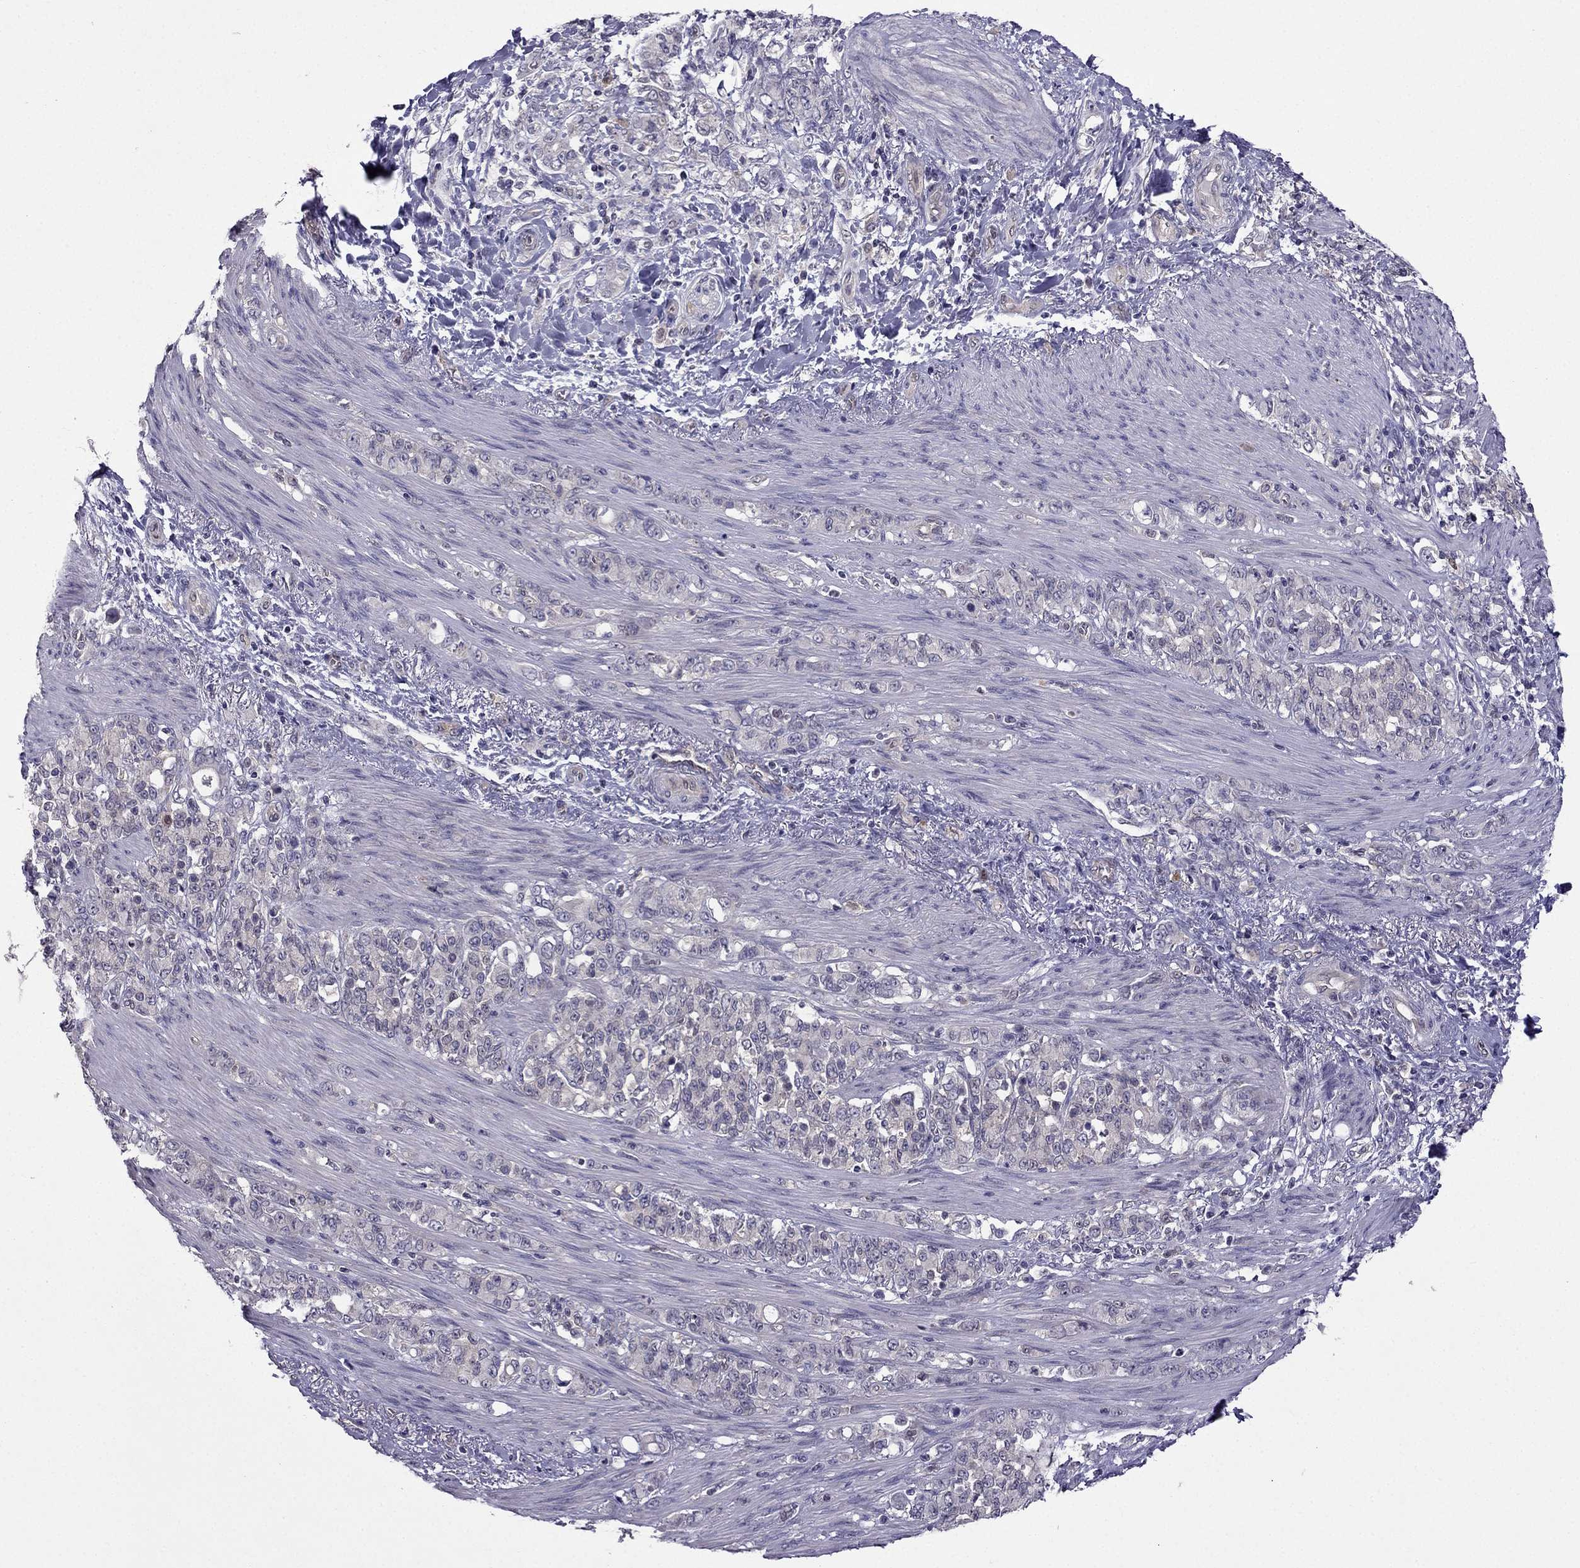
{"staining": {"intensity": "negative", "quantity": "none", "location": "none"}, "tissue": "stomach cancer", "cell_type": "Tumor cells", "image_type": "cancer", "snomed": [{"axis": "morphology", "description": "Adenocarcinoma, NOS"}, {"axis": "topography", "description": "Stomach"}], "caption": "DAB (3,3'-diaminobenzidine) immunohistochemical staining of adenocarcinoma (stomach) reveals no significant expression in tumor cells.", "gene": "CDK5", "patient": {"sex": "female", "age": 79}}